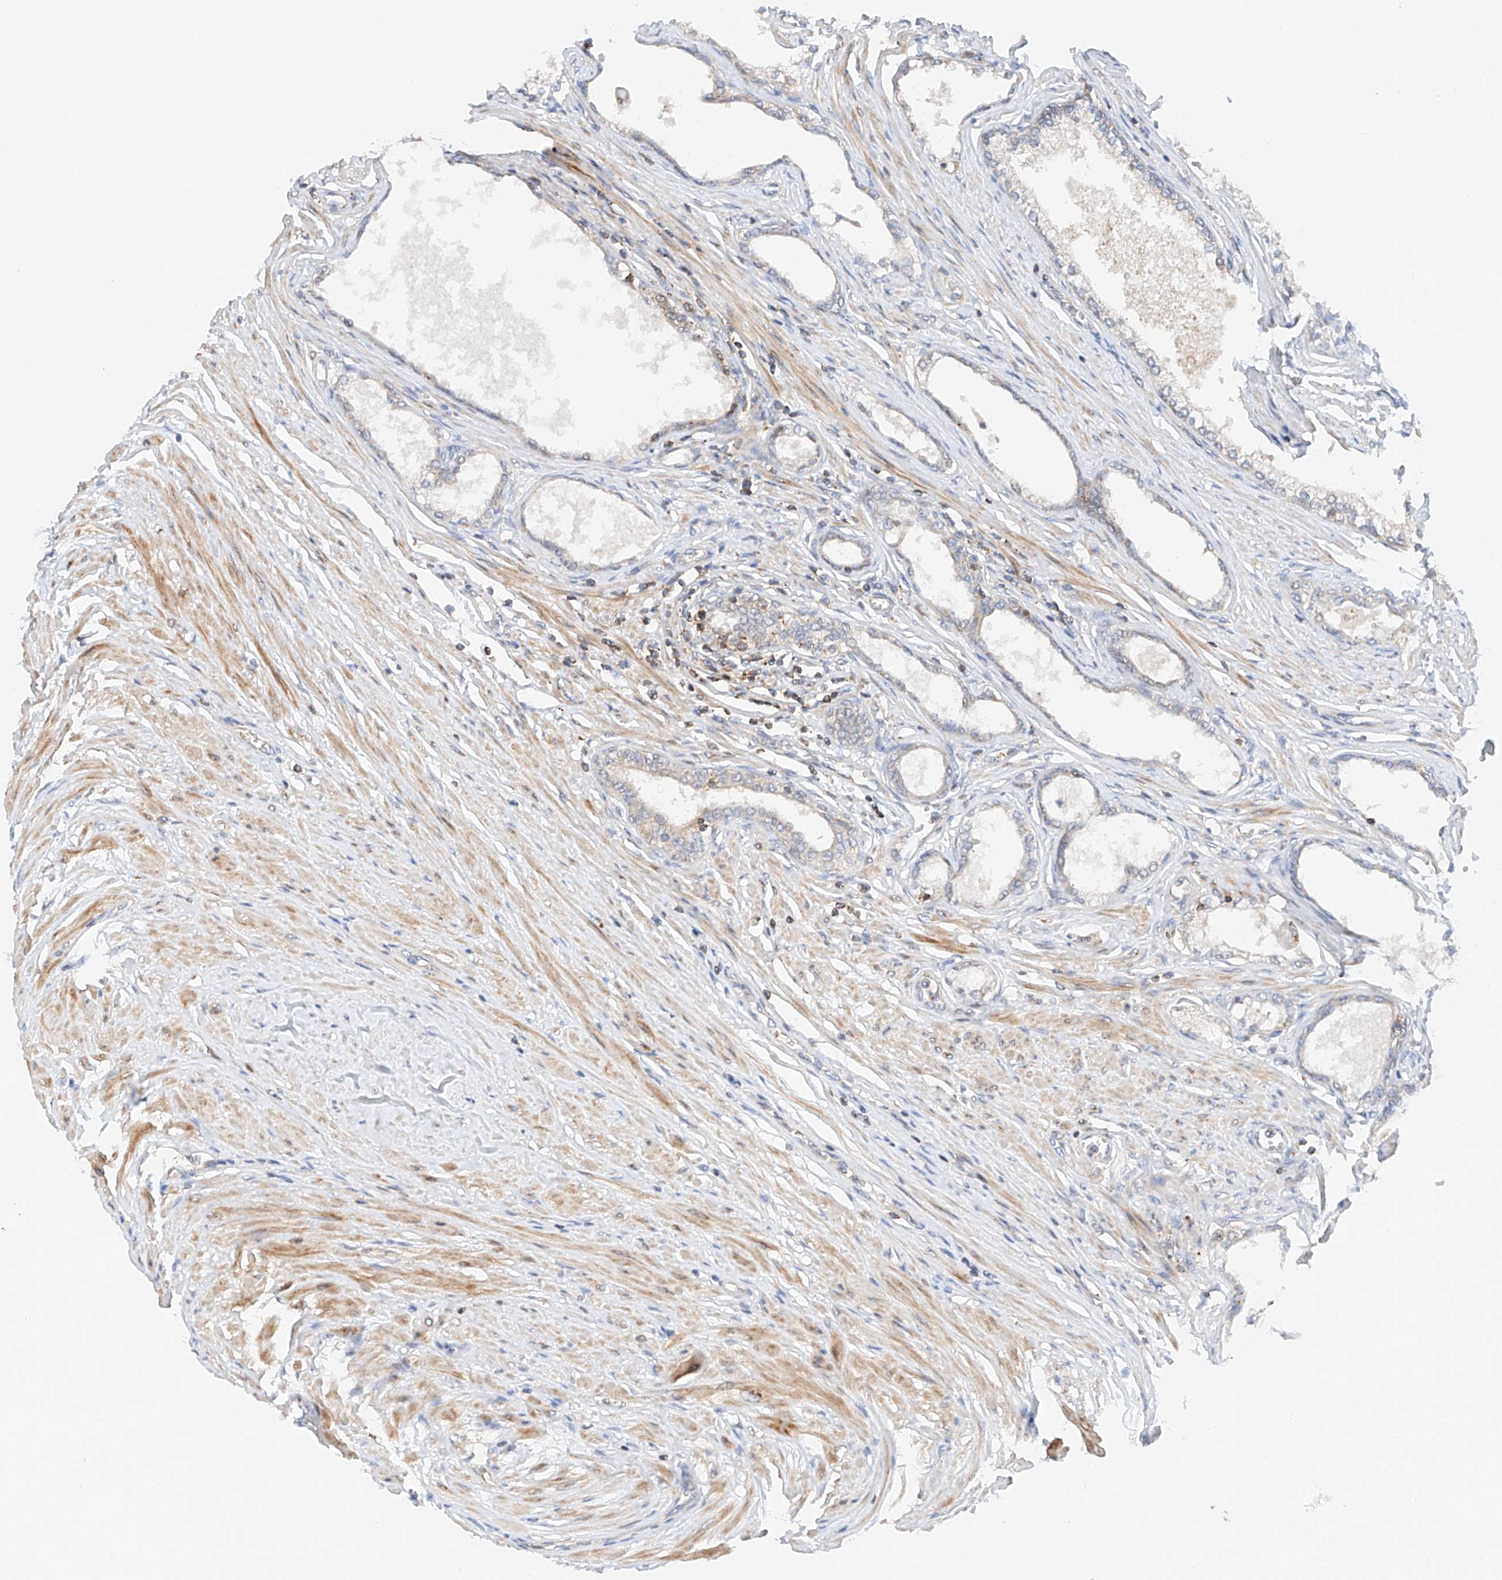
{"staining": {"intensity": "moderate", "quantity": "25%-75%", "location": "cytoplasmic/membranous"}, "tissue": "prostate", "cell_type": "Glandular cells", "image_type": "normal", "snomed": [{"axis": "morphology", "description": "Normal tissue, NOS"}, {"axis": "morphology", "description": "Urothelial carcinoma, Low grade"}, {"axis": "topography", "description": "Urinary bladder"}, {"axis": "topography", "description": "Prostate"}], "caption": "The image demonstrates immunohistochemical staining of benign prostate. There is moderate cytoplasmic/membranous positivity is seen in approximately 25%-75% of glandular cells.", "gene": "MFN2", "patient": {"sex": "male", "age": 60}}